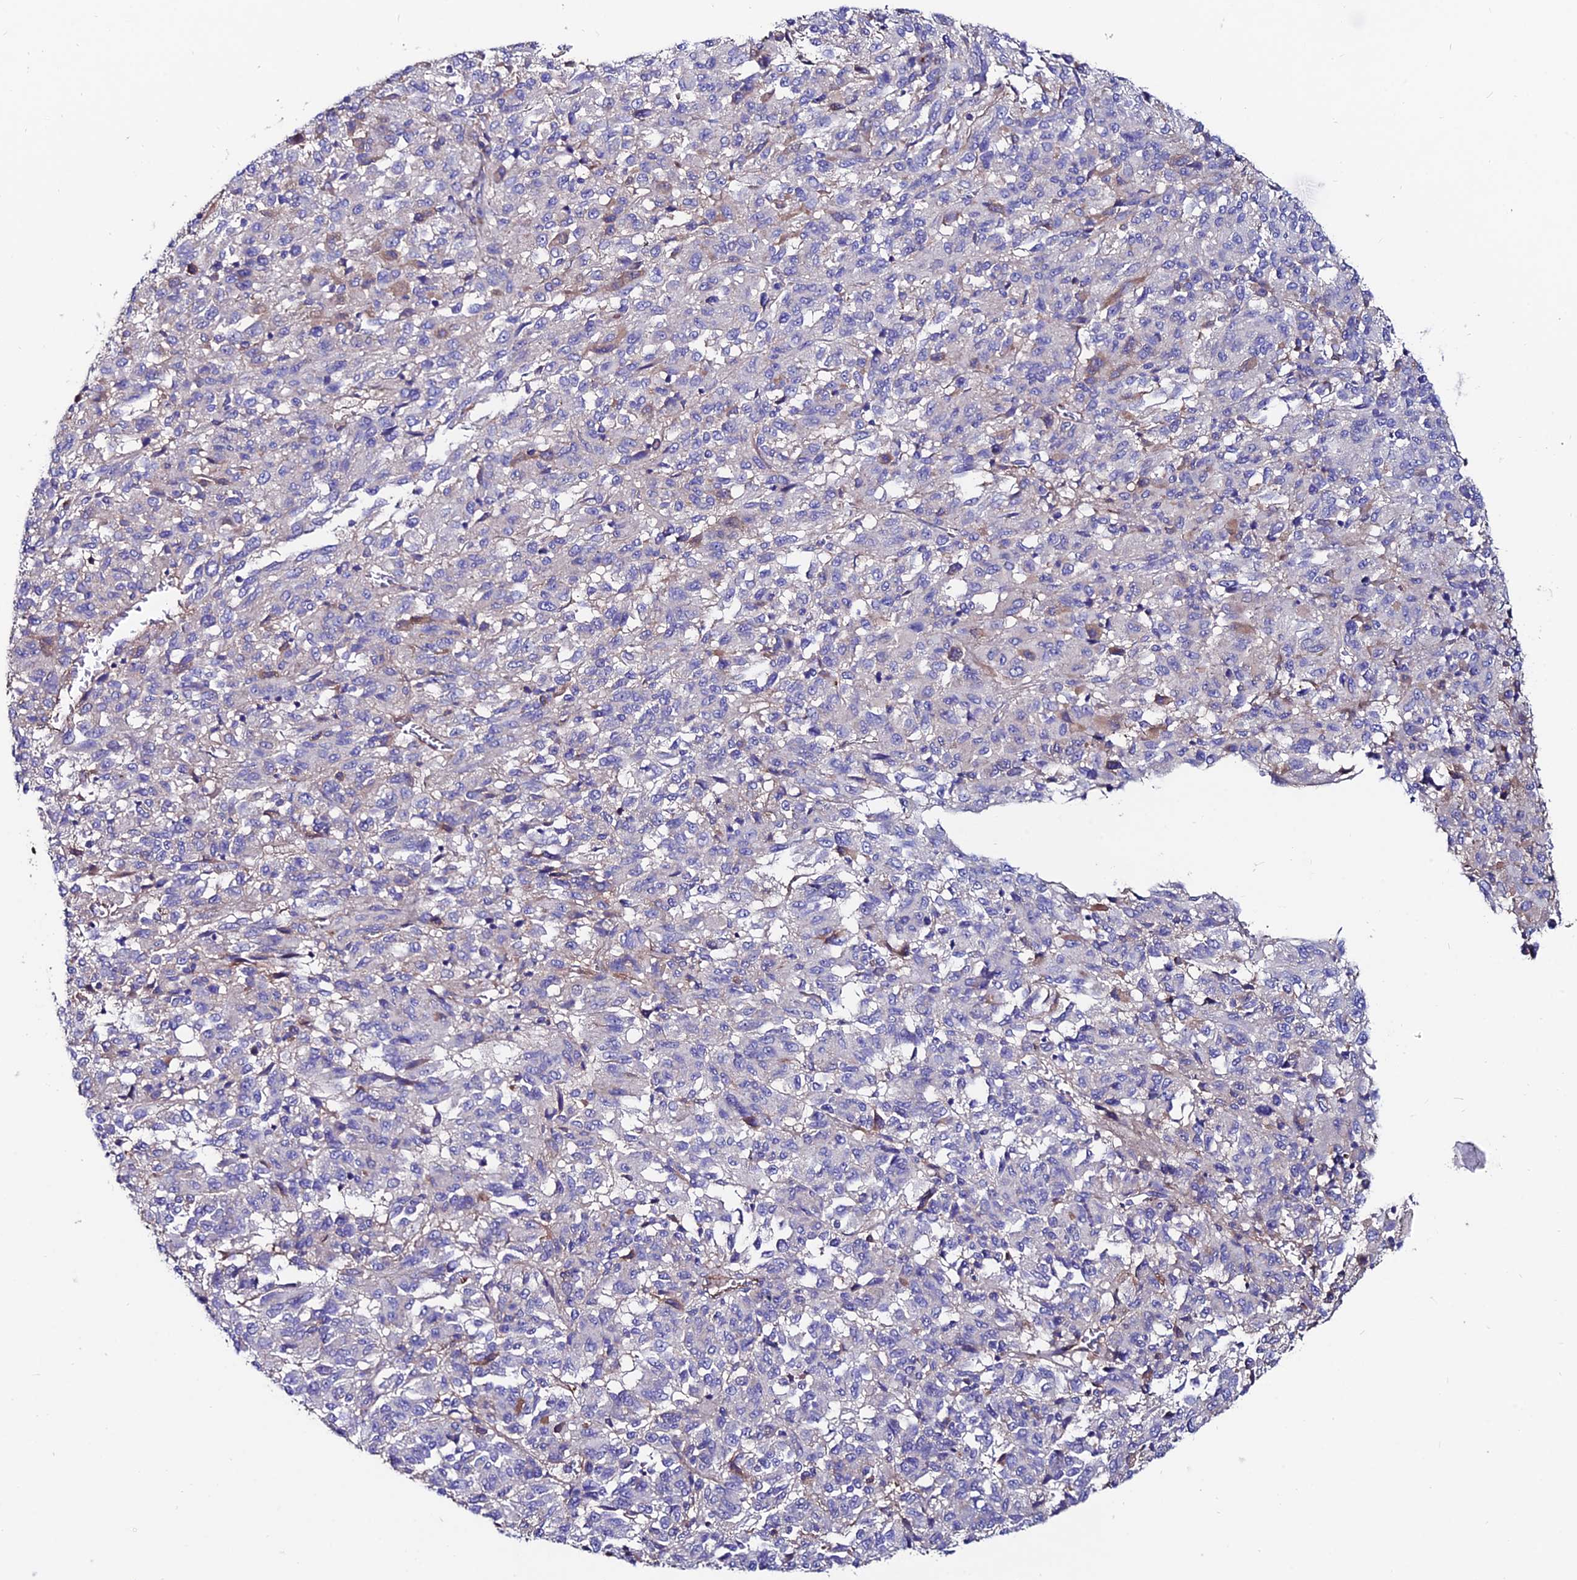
{"staining": {"intensity": "negative", "quantity": "none", "location": "none"}, "tissue": "melanoma", "cell_type": "Tumor cells", "image_type": "cancer", "snomed": [{"axis": "morphology", "description": "Malignant melanoma, Metastatic site"}, {"axis": "topography", "description": "Lung"}], "caption": "Immunohistochemical staining of human melanoma displays no significant positivity in tumor cells.", "gene": "SLC25A16", "patient": {"sex": "male", "age": 64}}